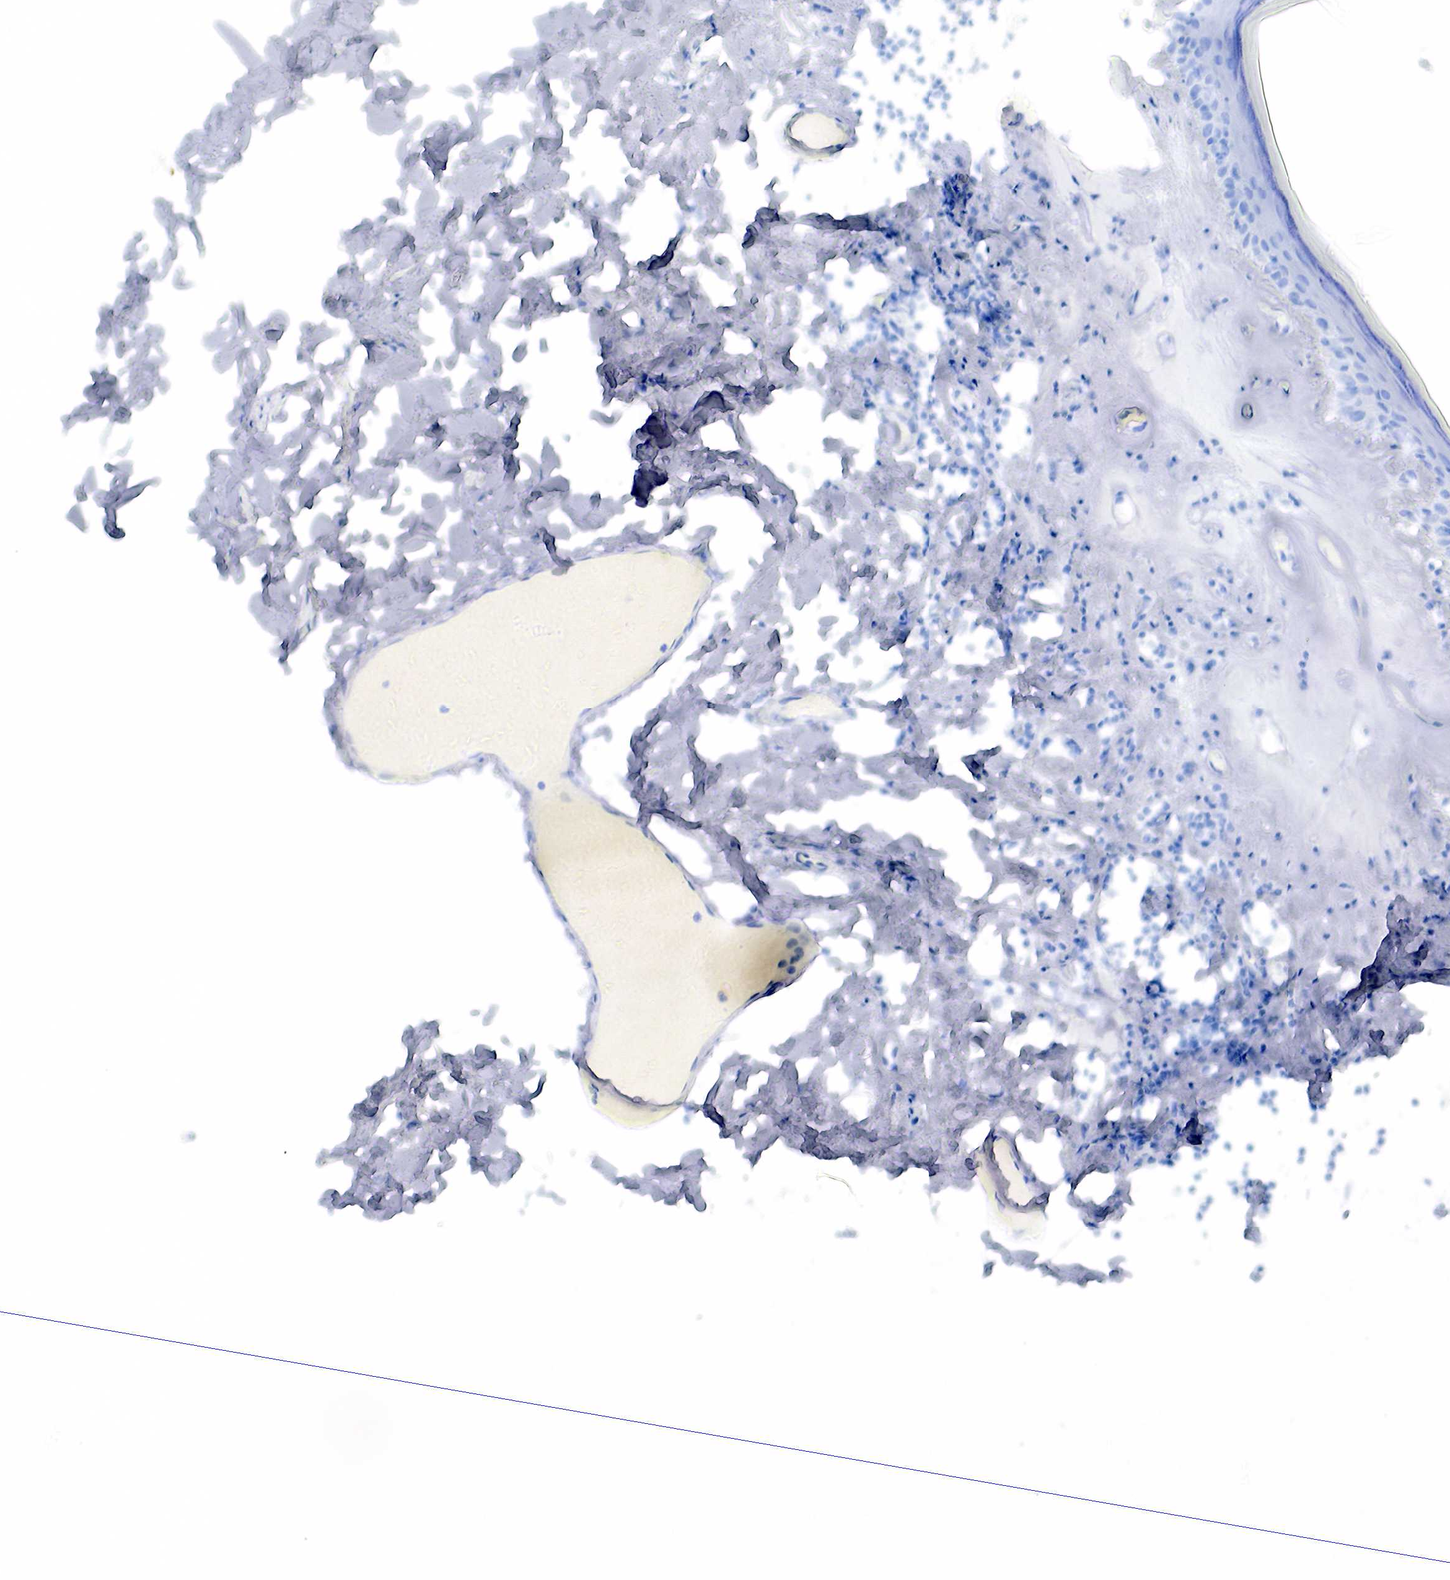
{"staining": {"intensity": "negative", "quantity": "none", "location": "none"}, "tissue": "skin", "cell_type": "Epidermal cells", "image_type": "normal", "snomed": [{"axis": "morphology", "description": "Normal tissue, NOS"}, {"axis": "topography", "description": "Vascular tissue"}, {"axis": "topography", "description": "Vulva"}, {"axis": "topography", "description": "Peripheral nerve tissue"}], "caption": "An IHC image of unremarkable skin is shown. There is no staining in epidermal cells of skin. (DAB immunohistochemistry with hematoxylin counter stain).", "gene": "KRT19", "patient": {"sex": "female", "age": 86}}